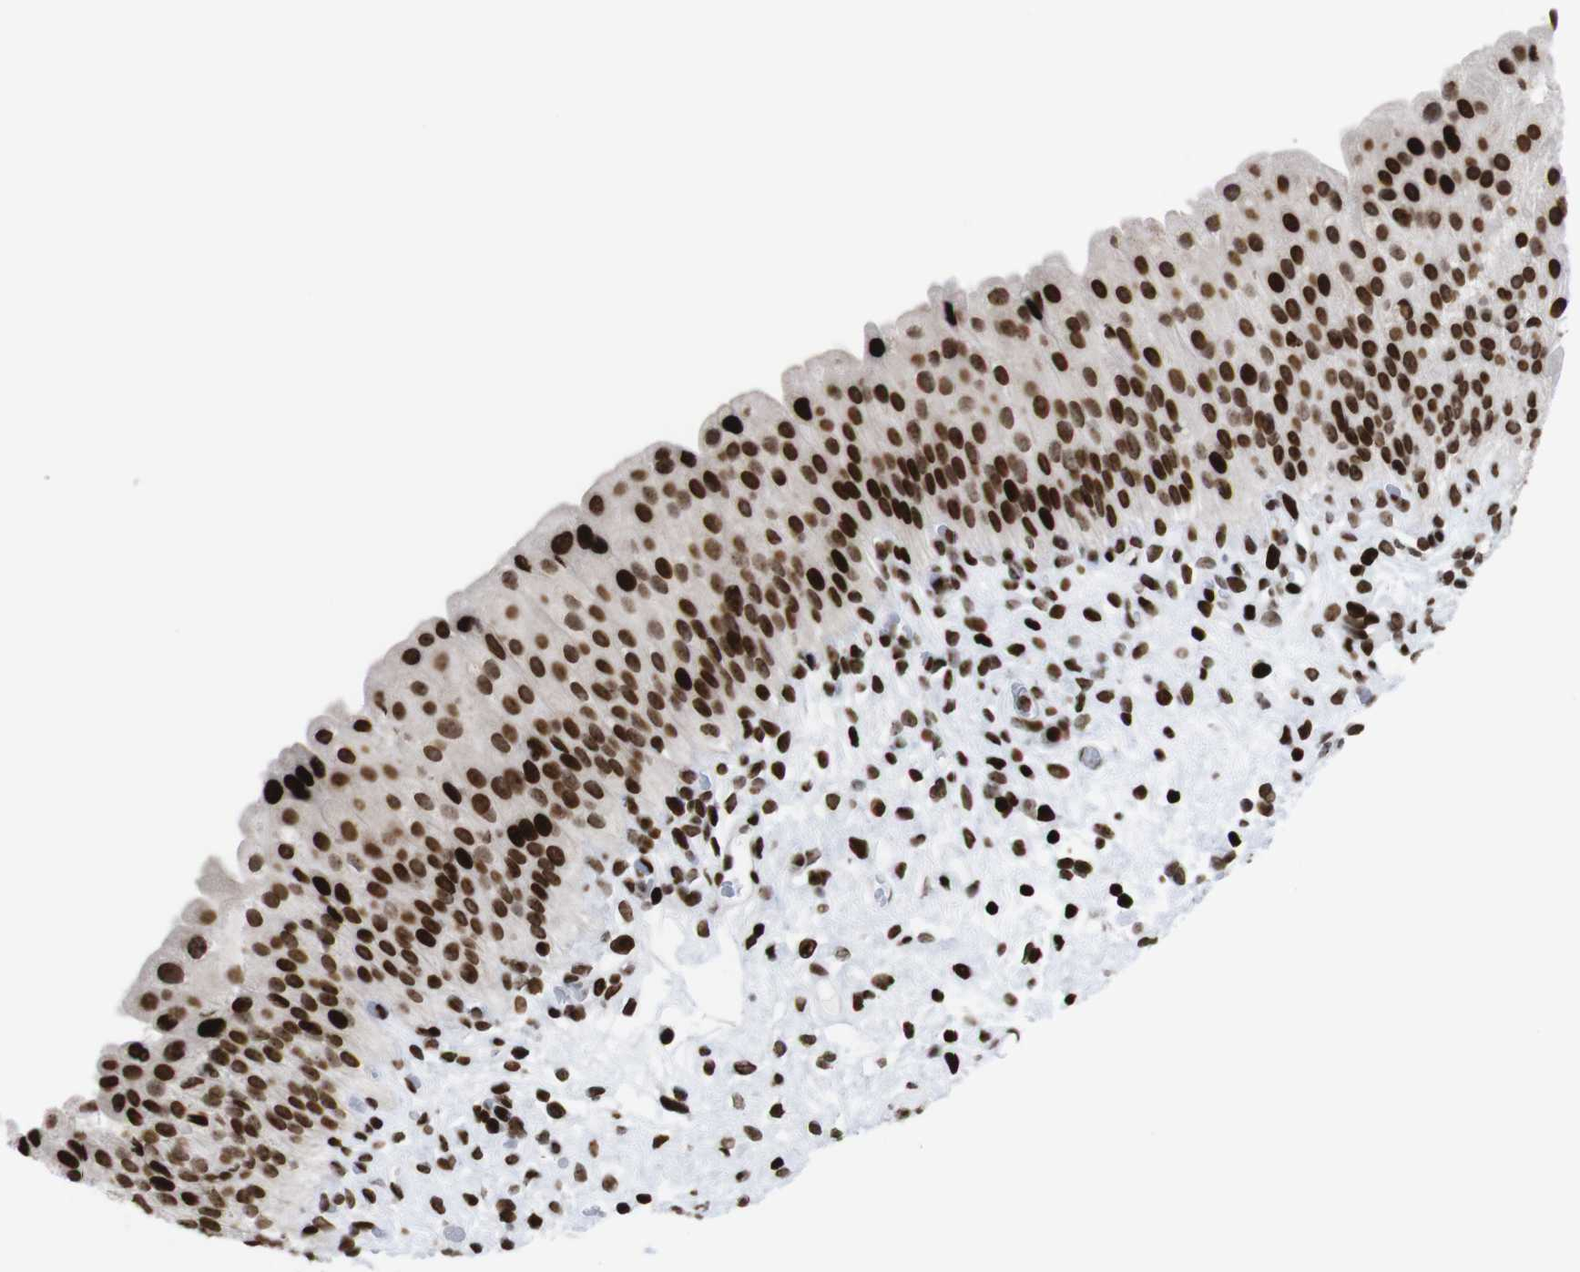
{"staining": {"intensity": "strong", "quantity": ">75%", "location": "nuclear"}, "tissue": "urinary bladder", "cell_type": "Urothelial cells", "image_type": "normal", "snomed": [{"axis": "morphology", "description": "Normal tissue, NOS"}, {"axis": "morphology", "description": "Urothelial carcinoma, High grade"}, {"axis": "topography", "description": "Urinary bladder"}], "caption": "Urothelial cells exhibit strong nuclear staining in about >75% of cells in benign urinary bladder. (Stains: DAB in brown, nuclei in blue, Microscopy: brightfield microscopy at high magnification).", "gene": "H1", "patient": {"sex": "male", "age": 46}}